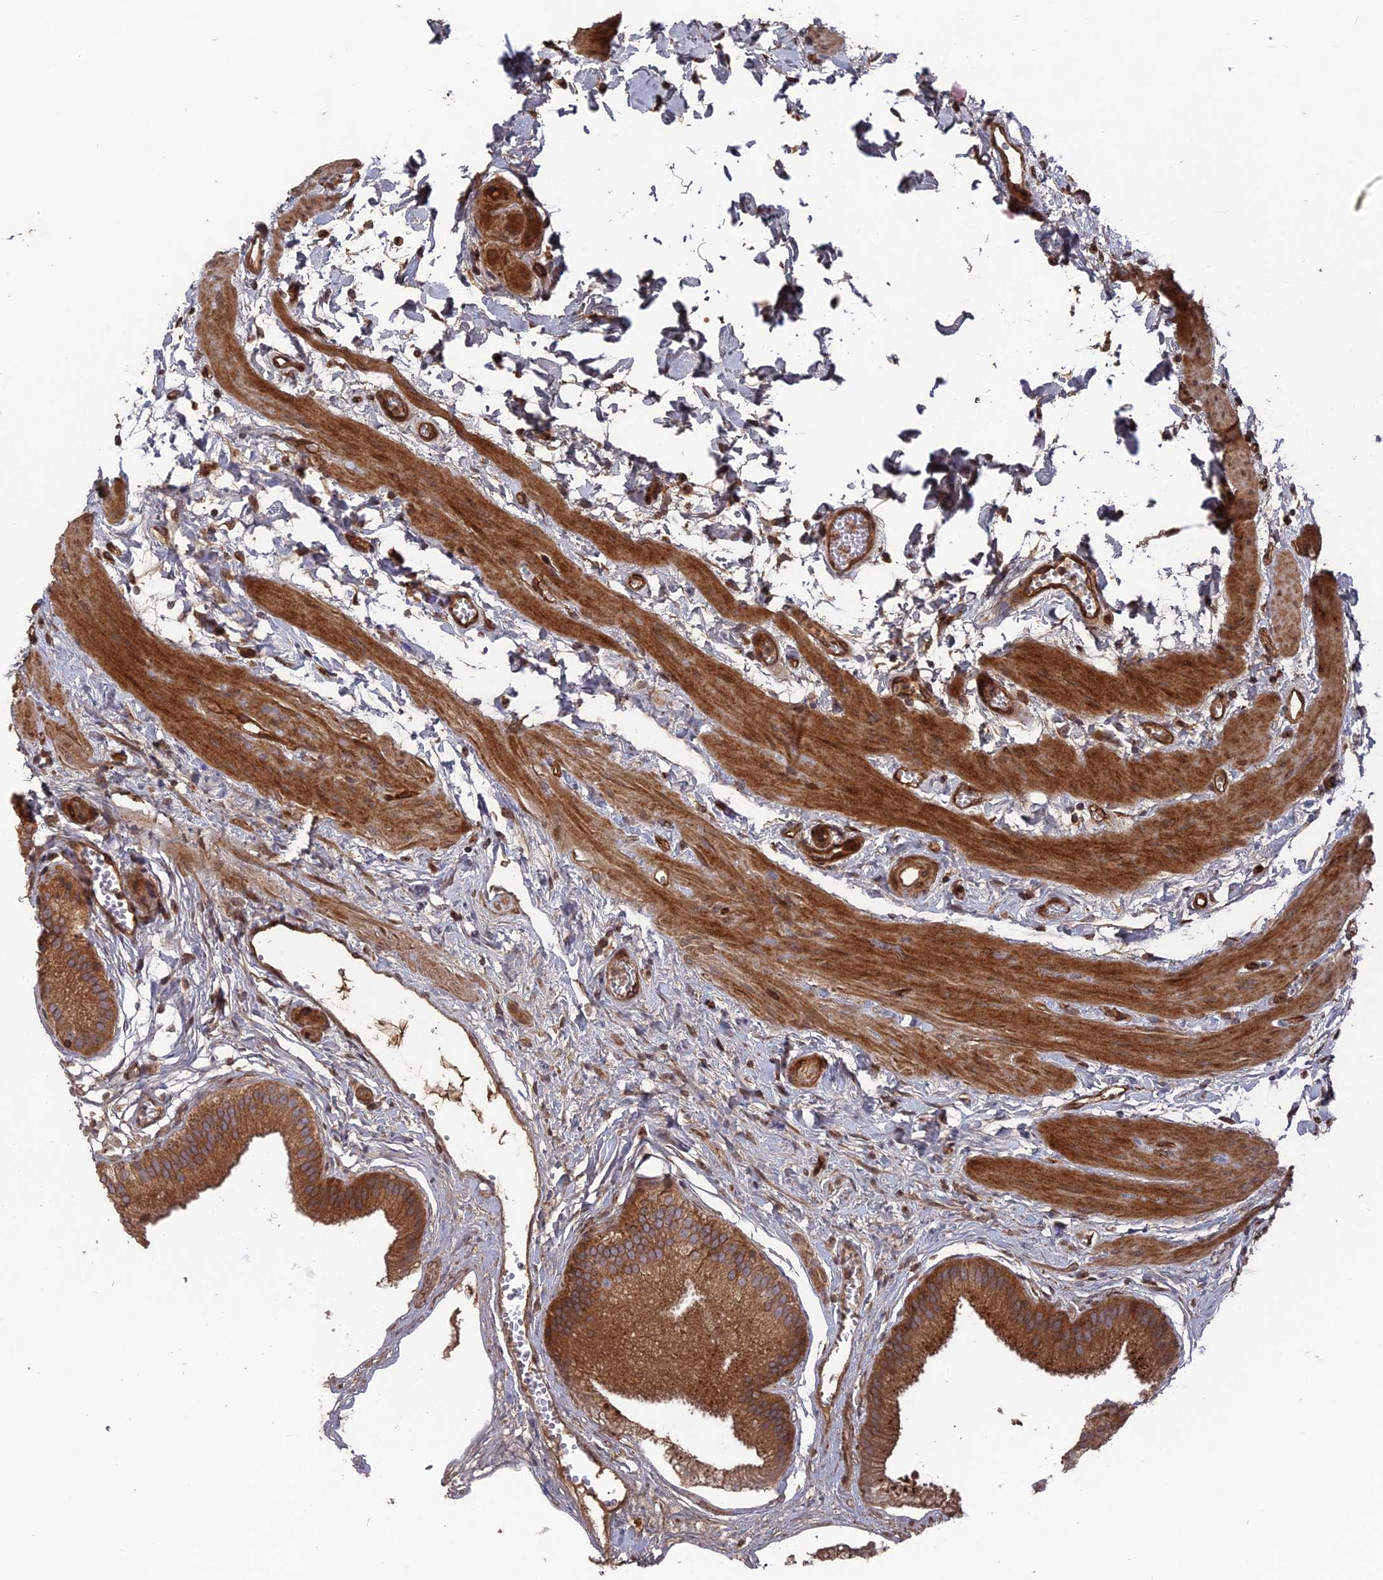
{"staining": {"intensity": "moderate", "quantity": ">75%", "location": "cytoplasmic/membranous"}, "tissue": "gallbladder", "cell_type": "Glandular cells", "image_type": "normal", "snomed": [{"axis": "morphology", "description": "Normal tissue, NOS"}, {"axis": "topography", "description": "Gallbladder"}], "caption": "Glandular cells reveal medium levels of moderate cytoplasmic/membranous expression in approximately >75% of cells in benign gallbladder. (brown staining indicates protein expression, while blue staining denotes nuclei).", "gene": "DEF8", "patient": {"sex": "female", "age": 54}}